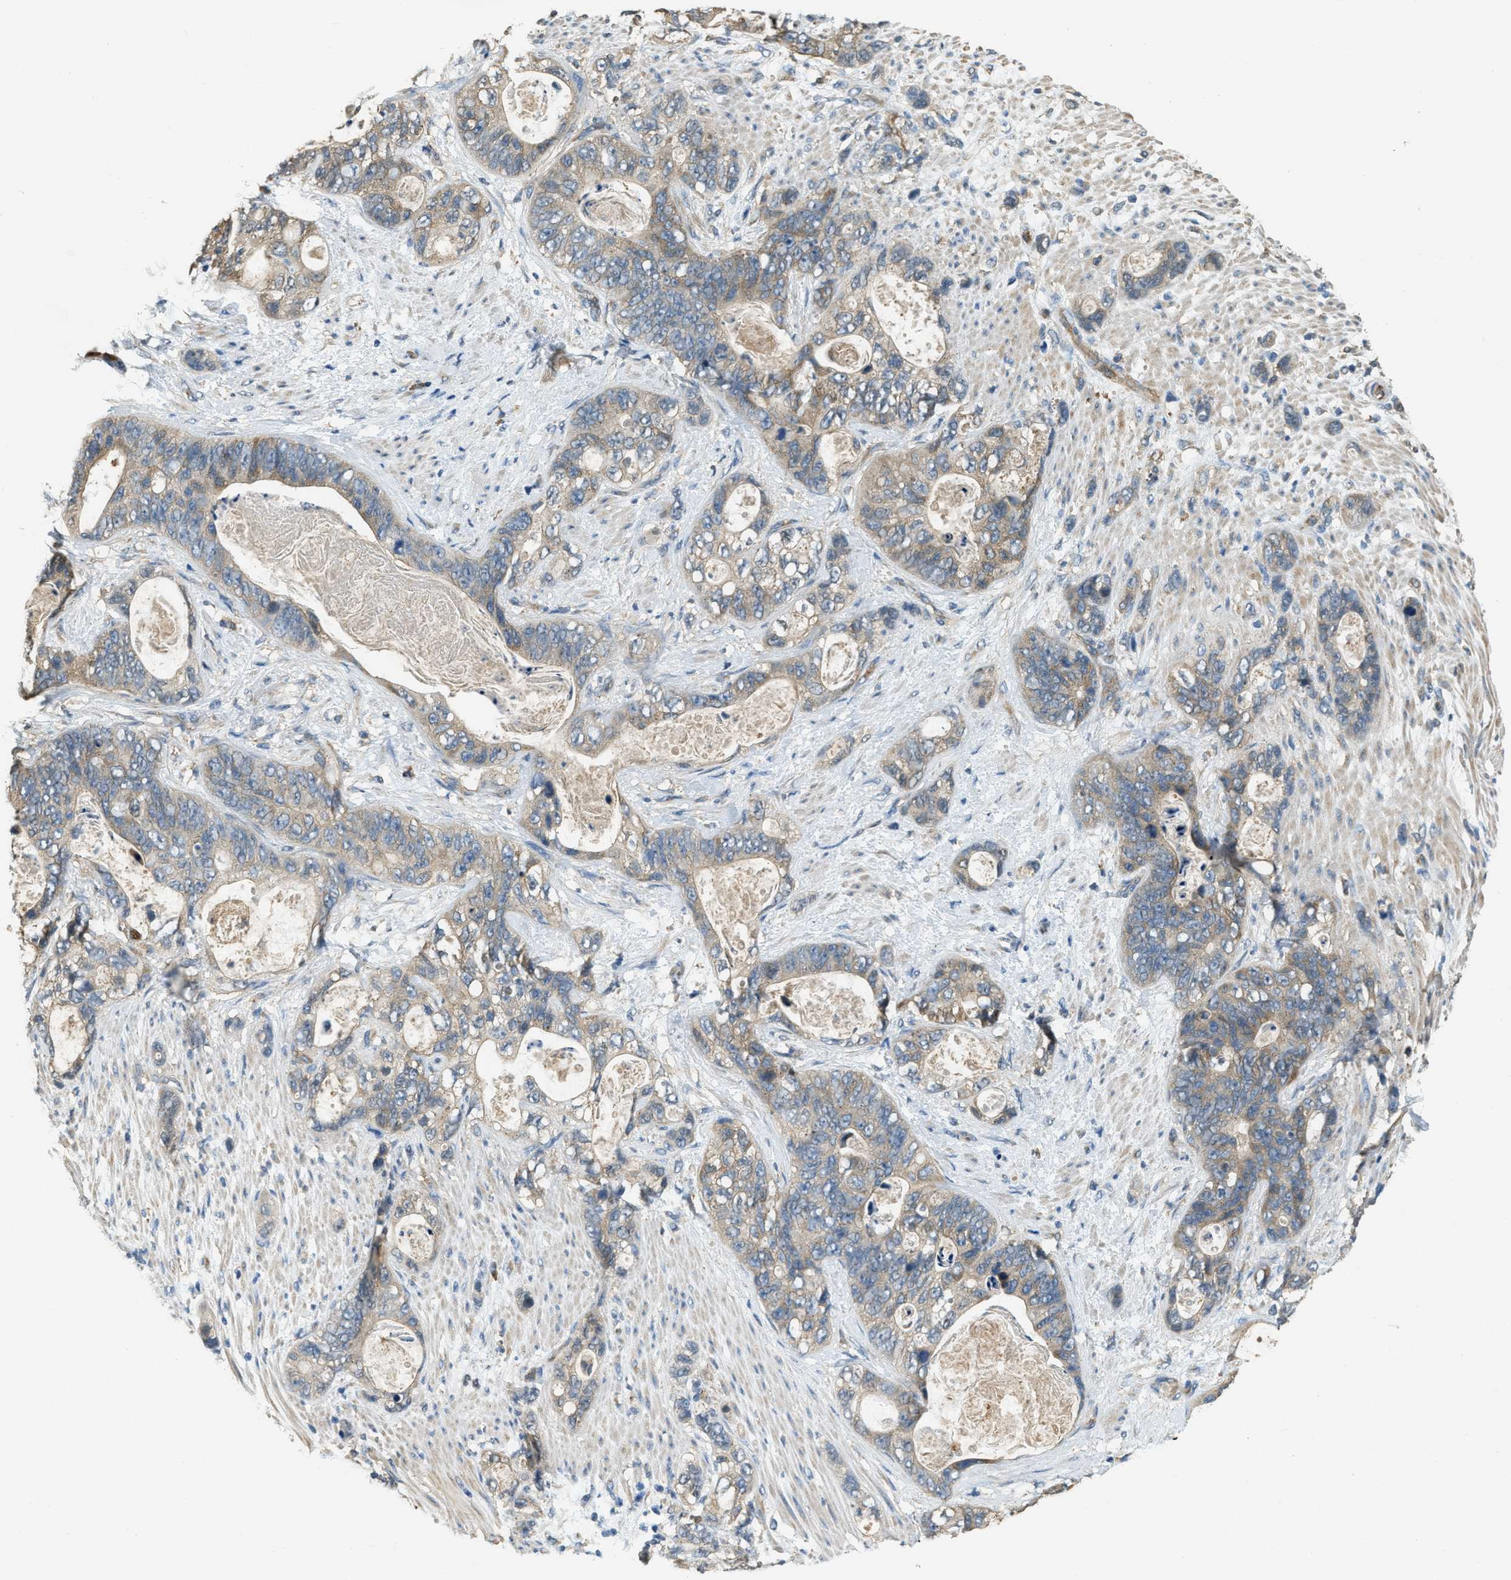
{"staining": {"intensity": "weak", "quantity": ">75%", "location": "cytoplasmic/membranous"}, "tissue": "stomach cancer", "cell_type": "Tumor cells", "image_type": "cancer", "snomed": [{"axis": "morphology", "description": "Normal tissue, NOS"}, {"axis": "morphology", "description": "Adenocarcinoma, NOS"}, {"axis": "topography", "description": "Stomach"}], "caption": "Stomach cancer tissue exhibits weak cytoplasmic/membranous expression in about >75% of tumor cells The protein is stained brown, and the nuclei are stained in blue (DAB IHC with brightfield microscopy, high magnification).", "gene": "CFLAR", "patient": {"sex": "female", "age": 89}}